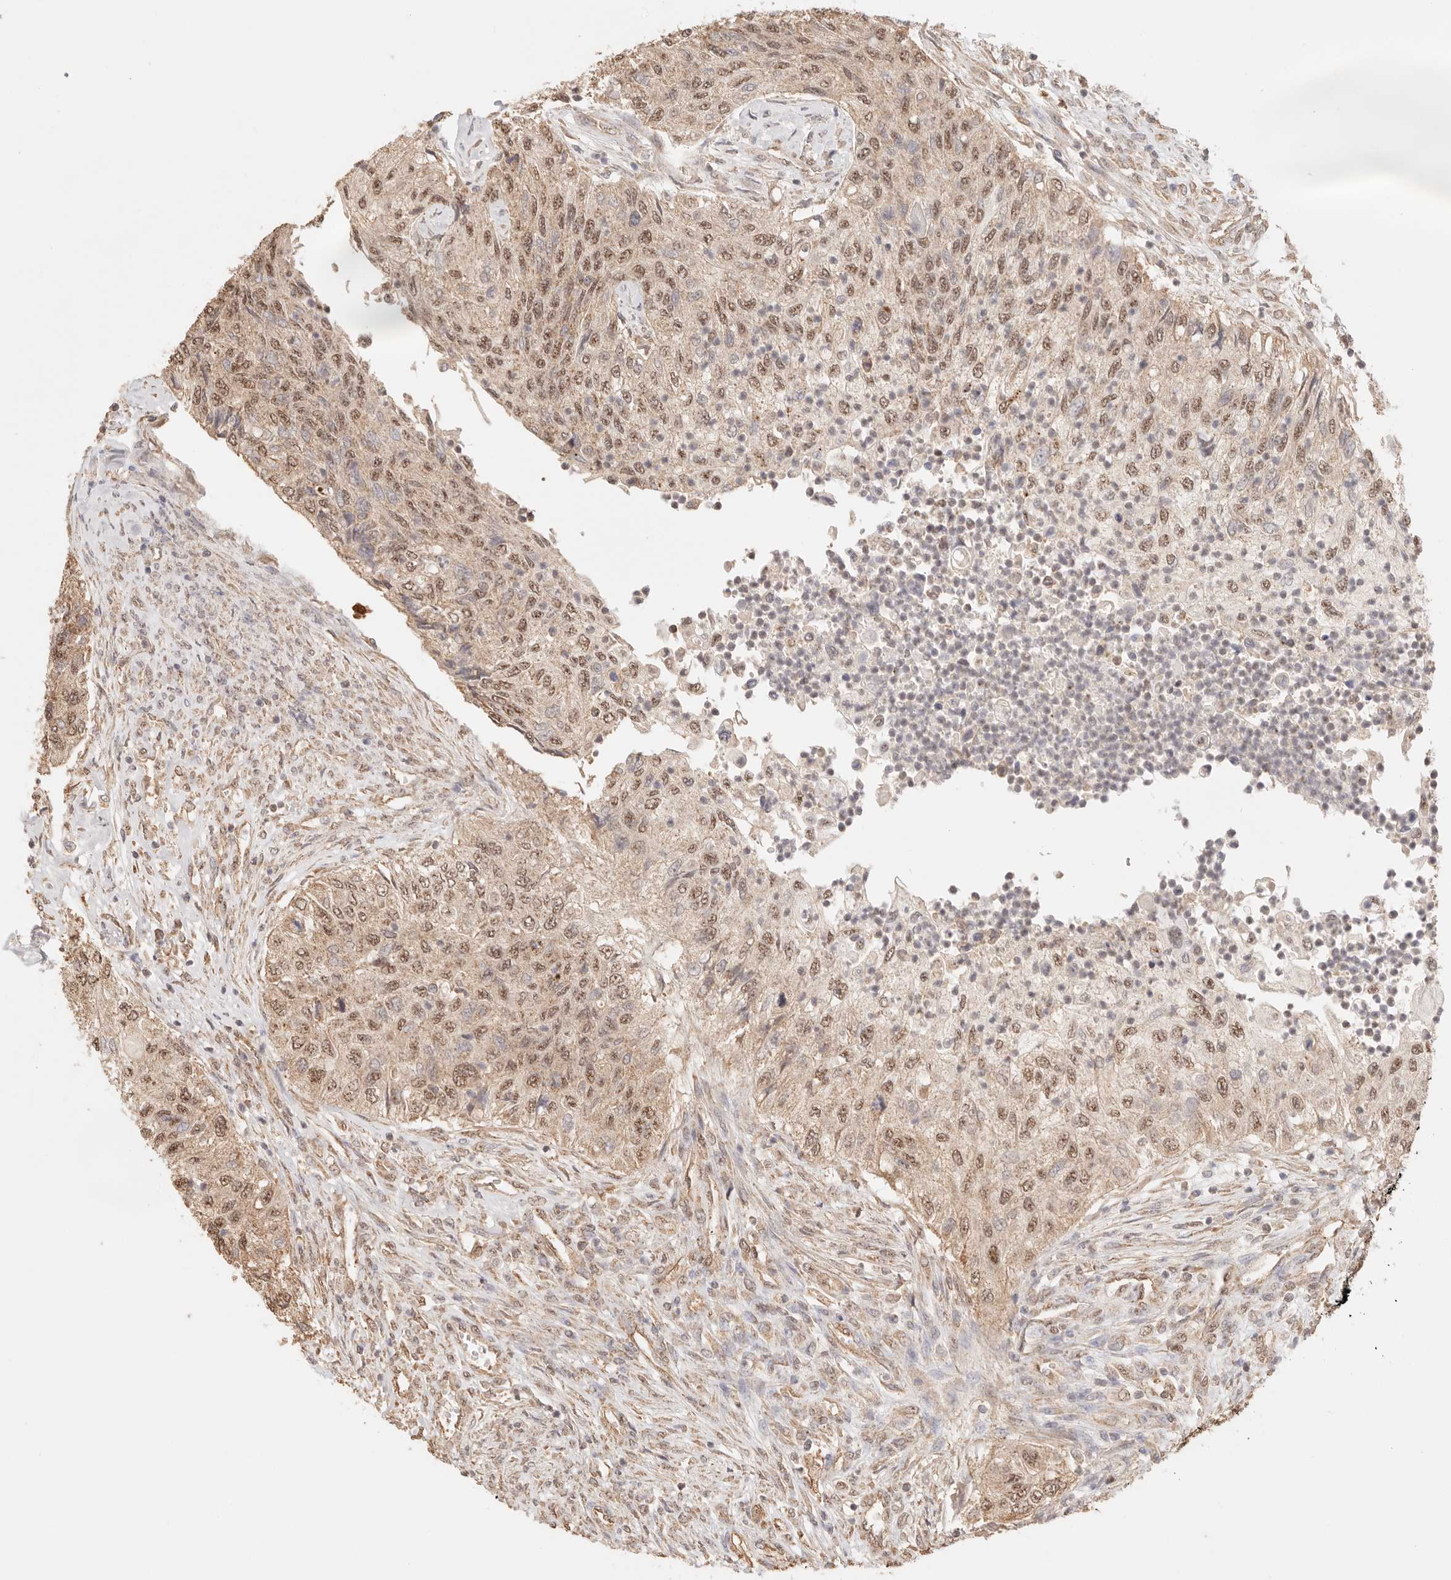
{"staining": {"intensity": "moderate", "quantity": ">75%", "location": "nuclear"}, "tissue": "urothelial cancer", "cell_type": "Tumor cells", "image_type": "cancer", "snomed": [{"axis": "morphology", "description": "Urothelial carcinoma, High grade"}, {"axis": "topography", "description": "Urinary bladder"}], "caption": "This histopathology image shows urothelial carcinoma (high-grade) stained with immunohistochemistry to label a protein in brown. The nuclear of tumor cells show moderate positivity for the protein. Nuclei are counter-stained blue.", "gene": "IL1R2", "patient": {"sex": "female", "age": 60}}